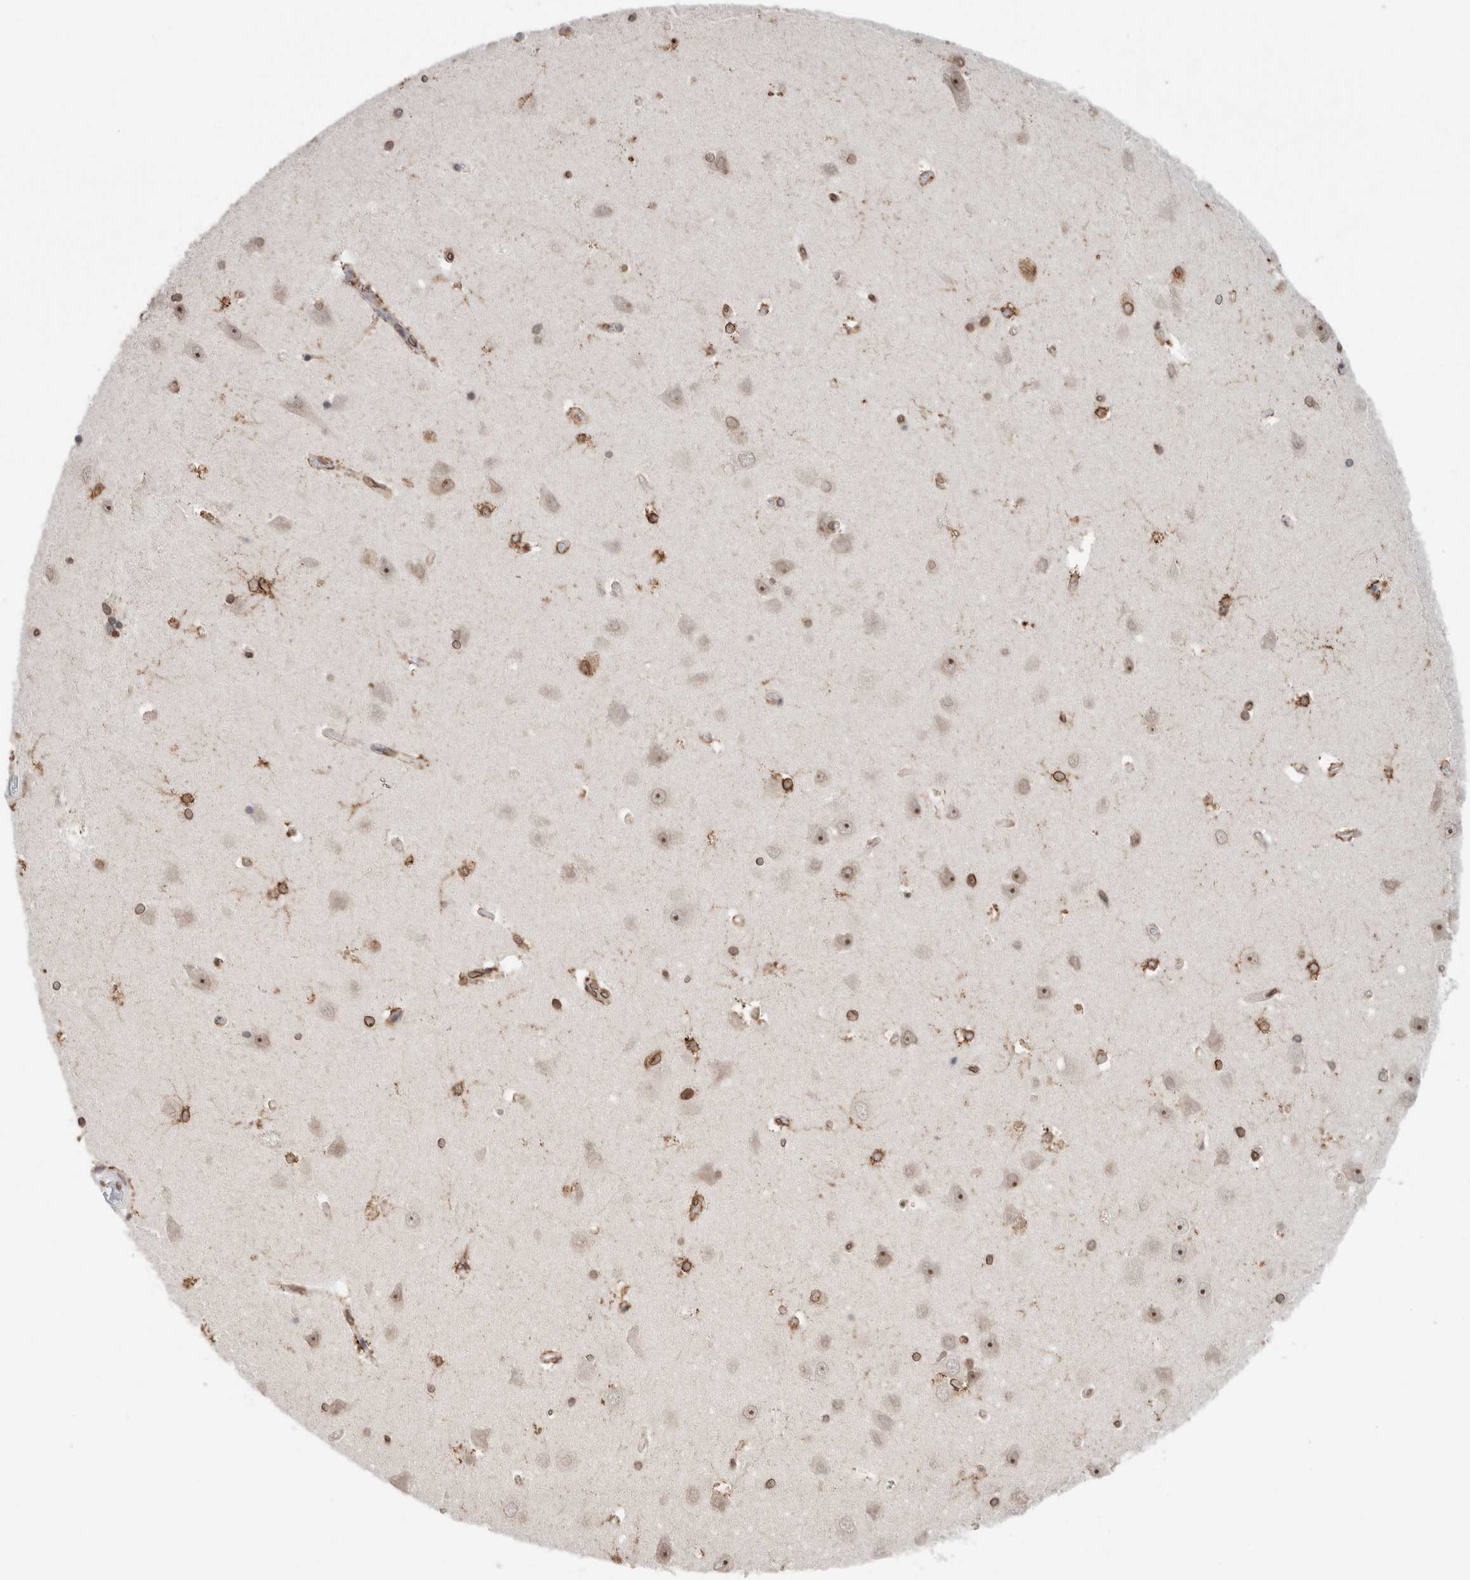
{"staining": {"intensity": "moderate", "quantity": "25%-75%", "location": "cytoplasmic/membranous,nuclear"}, "tissue": "hippocampus", "cell_type": "Glial cells", "image_type": "normal", "snomed": [{"axis": "morphology", "description": "Normal tissue, NOS"}, {"axis": "topography", "description": "Hippocampus"}], "caption": "An IHC photomicrograph of normal tissue is shown. Protein staining in brown shows moderate cytoplasmic/membranous,nuclear positivity in hippocampus within glial cells.", "gene": "RBMX2", "patient": {"sex": "male", "age": 45}}